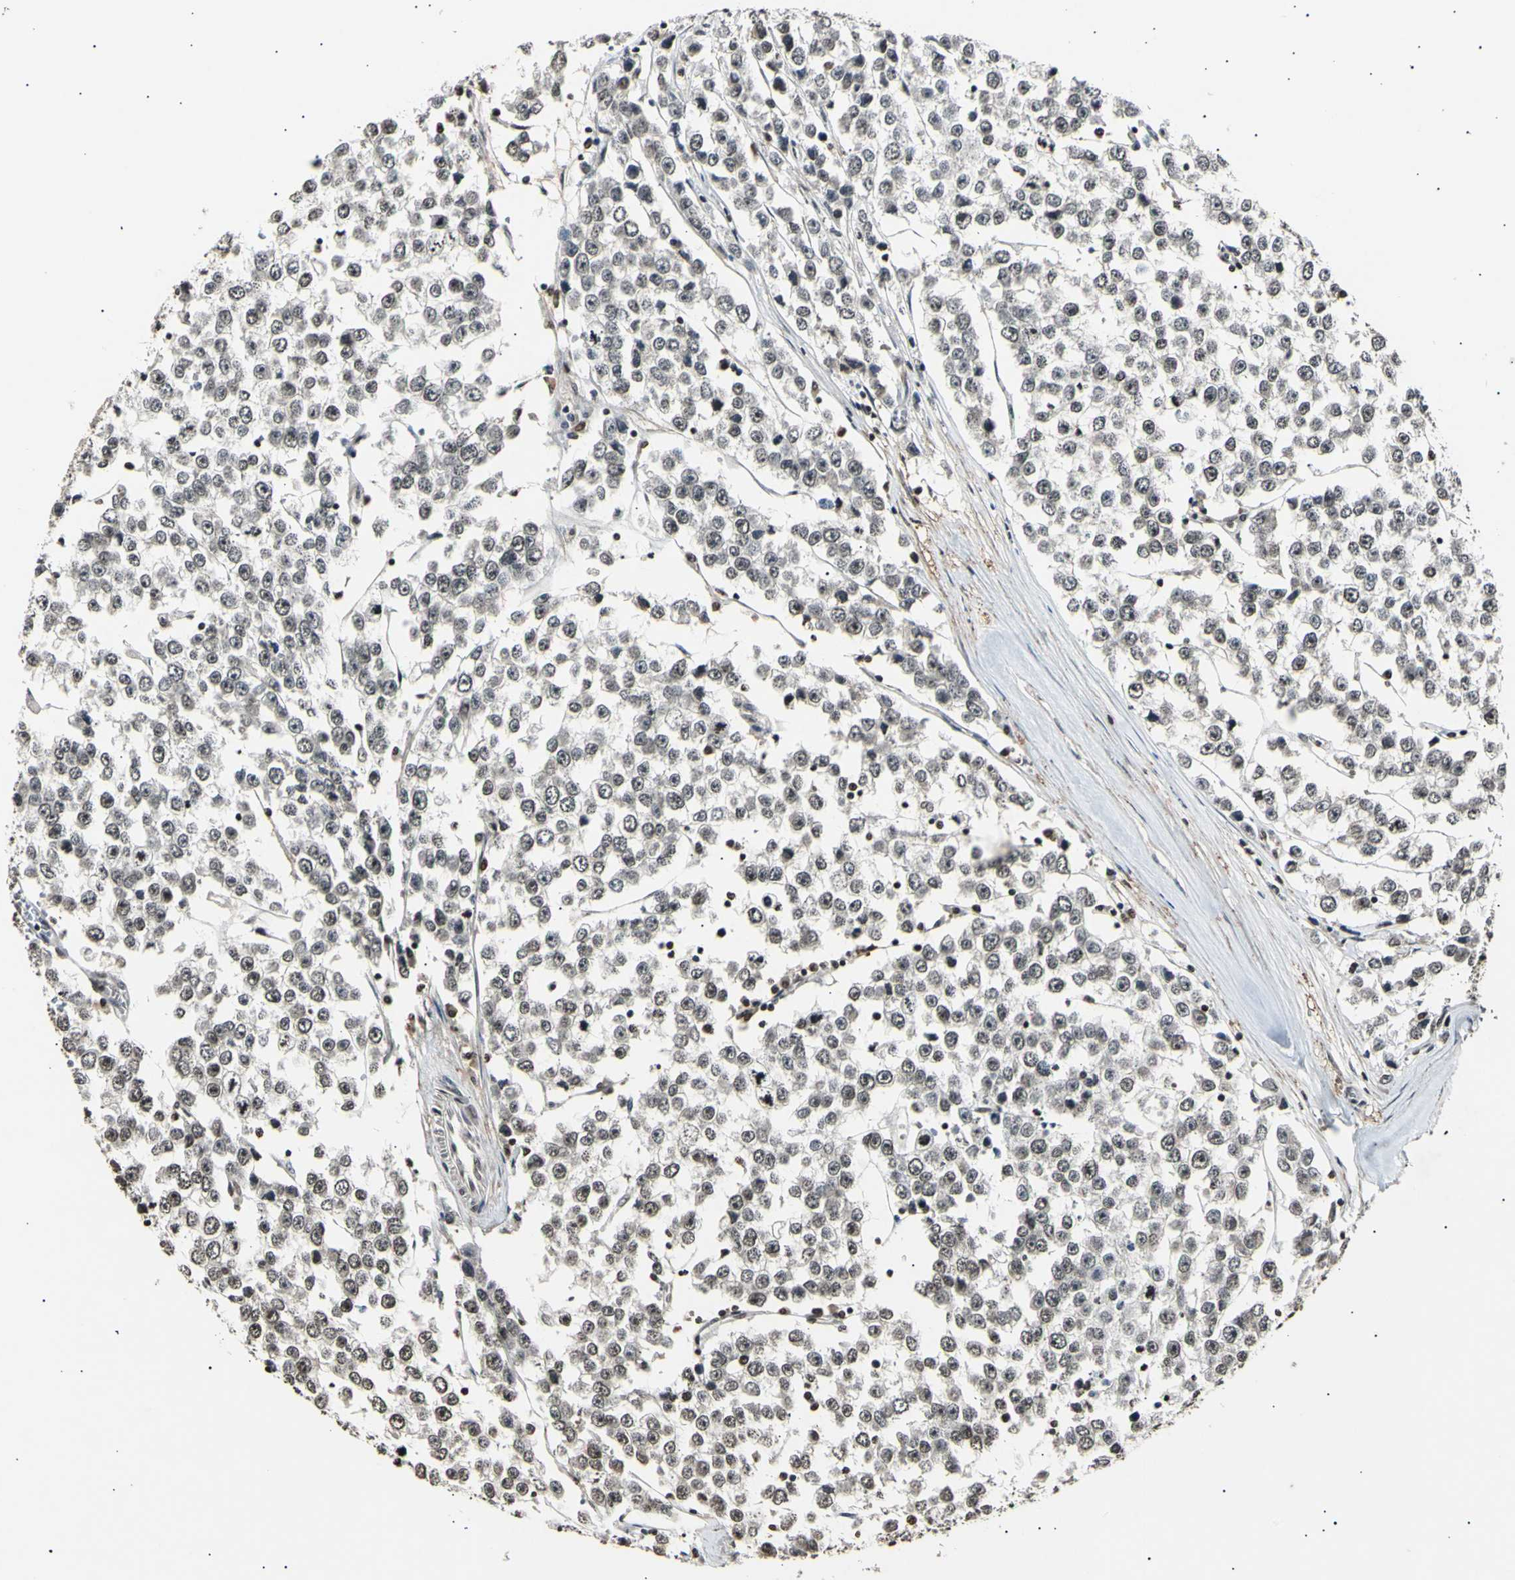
{"staining": {"intensity": "moderate", "quantity": ">75%", "location": "cytoplasmic/membranous,nuclear"}, "tissue": "testis cancer", "cell_type": "Tumor cells", "image_type": "cancer", "snomed": [{"axis": "morphology", "description": "Seminoma, NOS"}, {"axis": "morphology", "description": "Carcinoma, Embryonal, NOS"}, {"axis": "topography", "description": "Testis"}], "caption": "Human testis embryonal carcinoma stained with a brown dye reveals moderate cytoplasmic/membranous and nuclear positive positivity in approximately >75% of tumor cells.", "gene": "ANAPC7", "patient": {"sex": "male", "age": 52}}